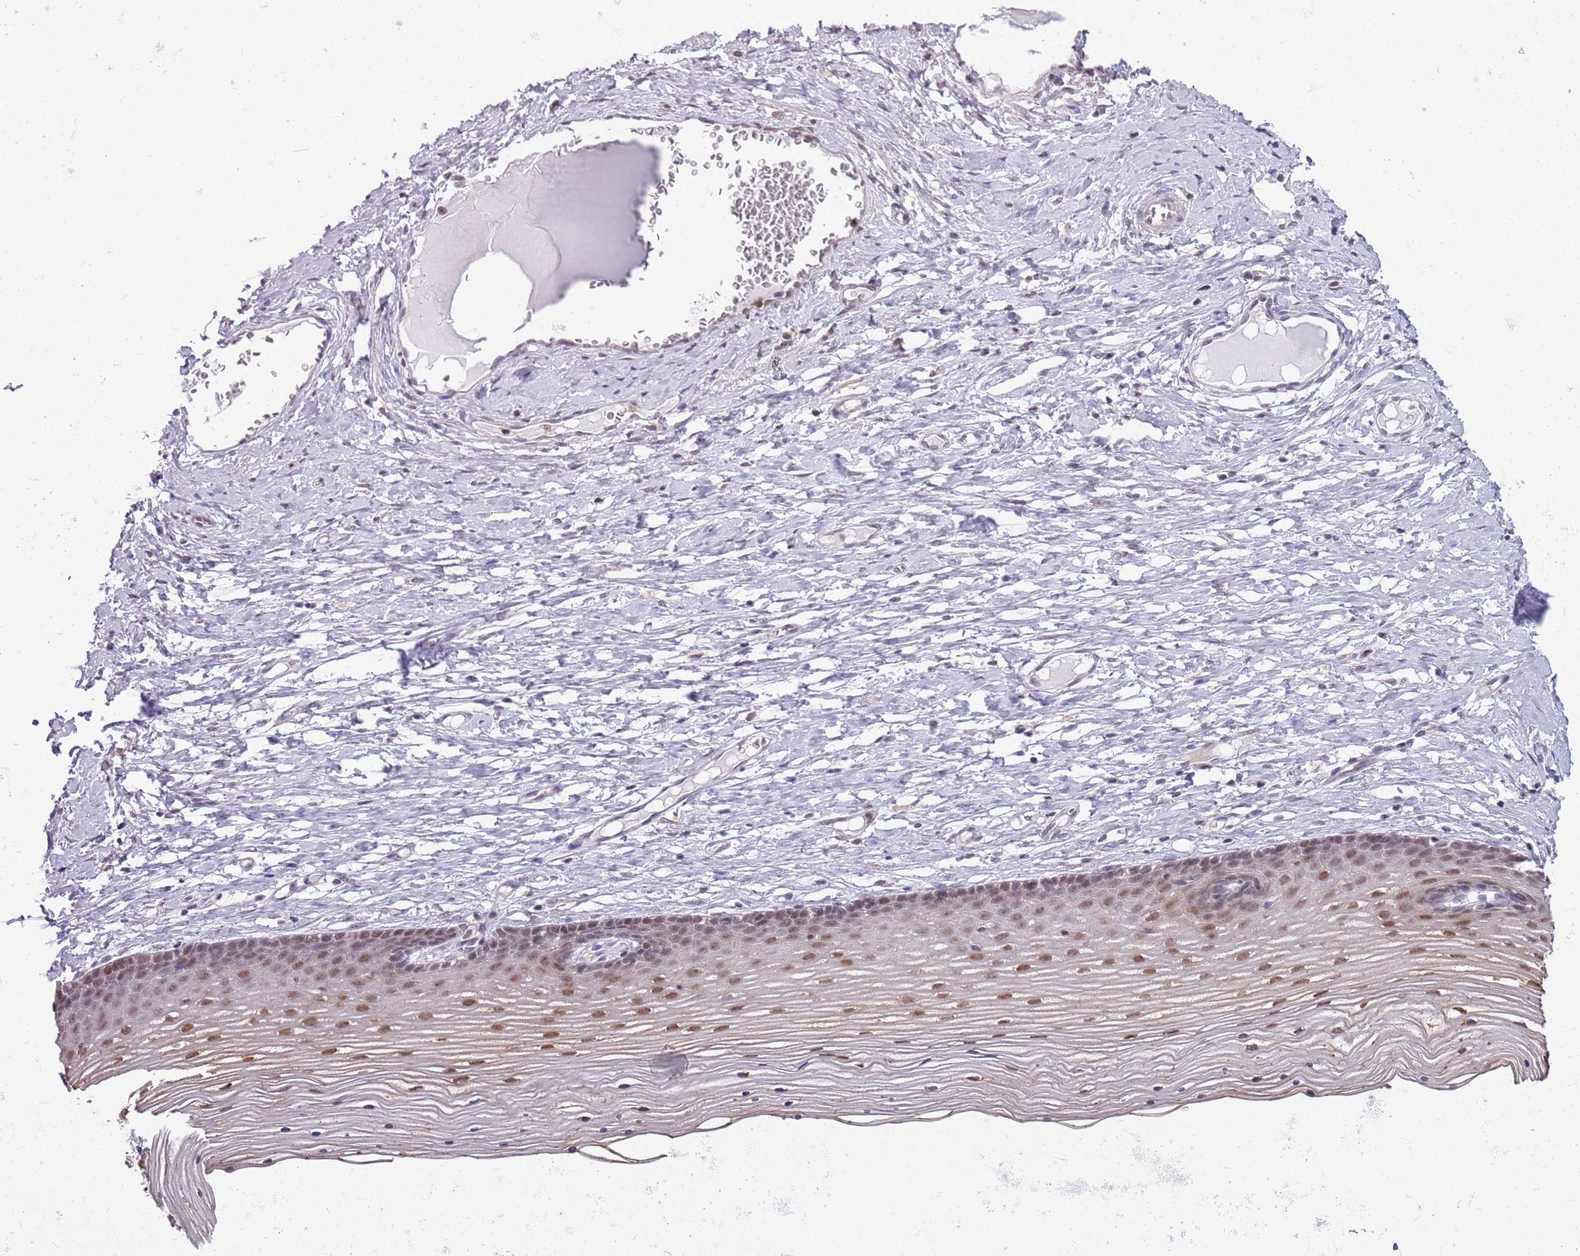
{"staining": {"intensity": "weak", "quantity": "25%-75%", "location": "nuclear"}, "tissue": "cervix", "cell_type": "Glandular cells", "image_type": "normal", "snomed": [{"axis": "morphology", "description": "Normal tissue, NOS"}, {"axis": "topography", "description": "Cervix"}], "caption": "This is a histology image of IHC staining of unremarkable cervix, which shows weak positivity in the nuclear of glandular cells.", "gene": "DHX32", "patient": {"sex": "female", "age": 42}}